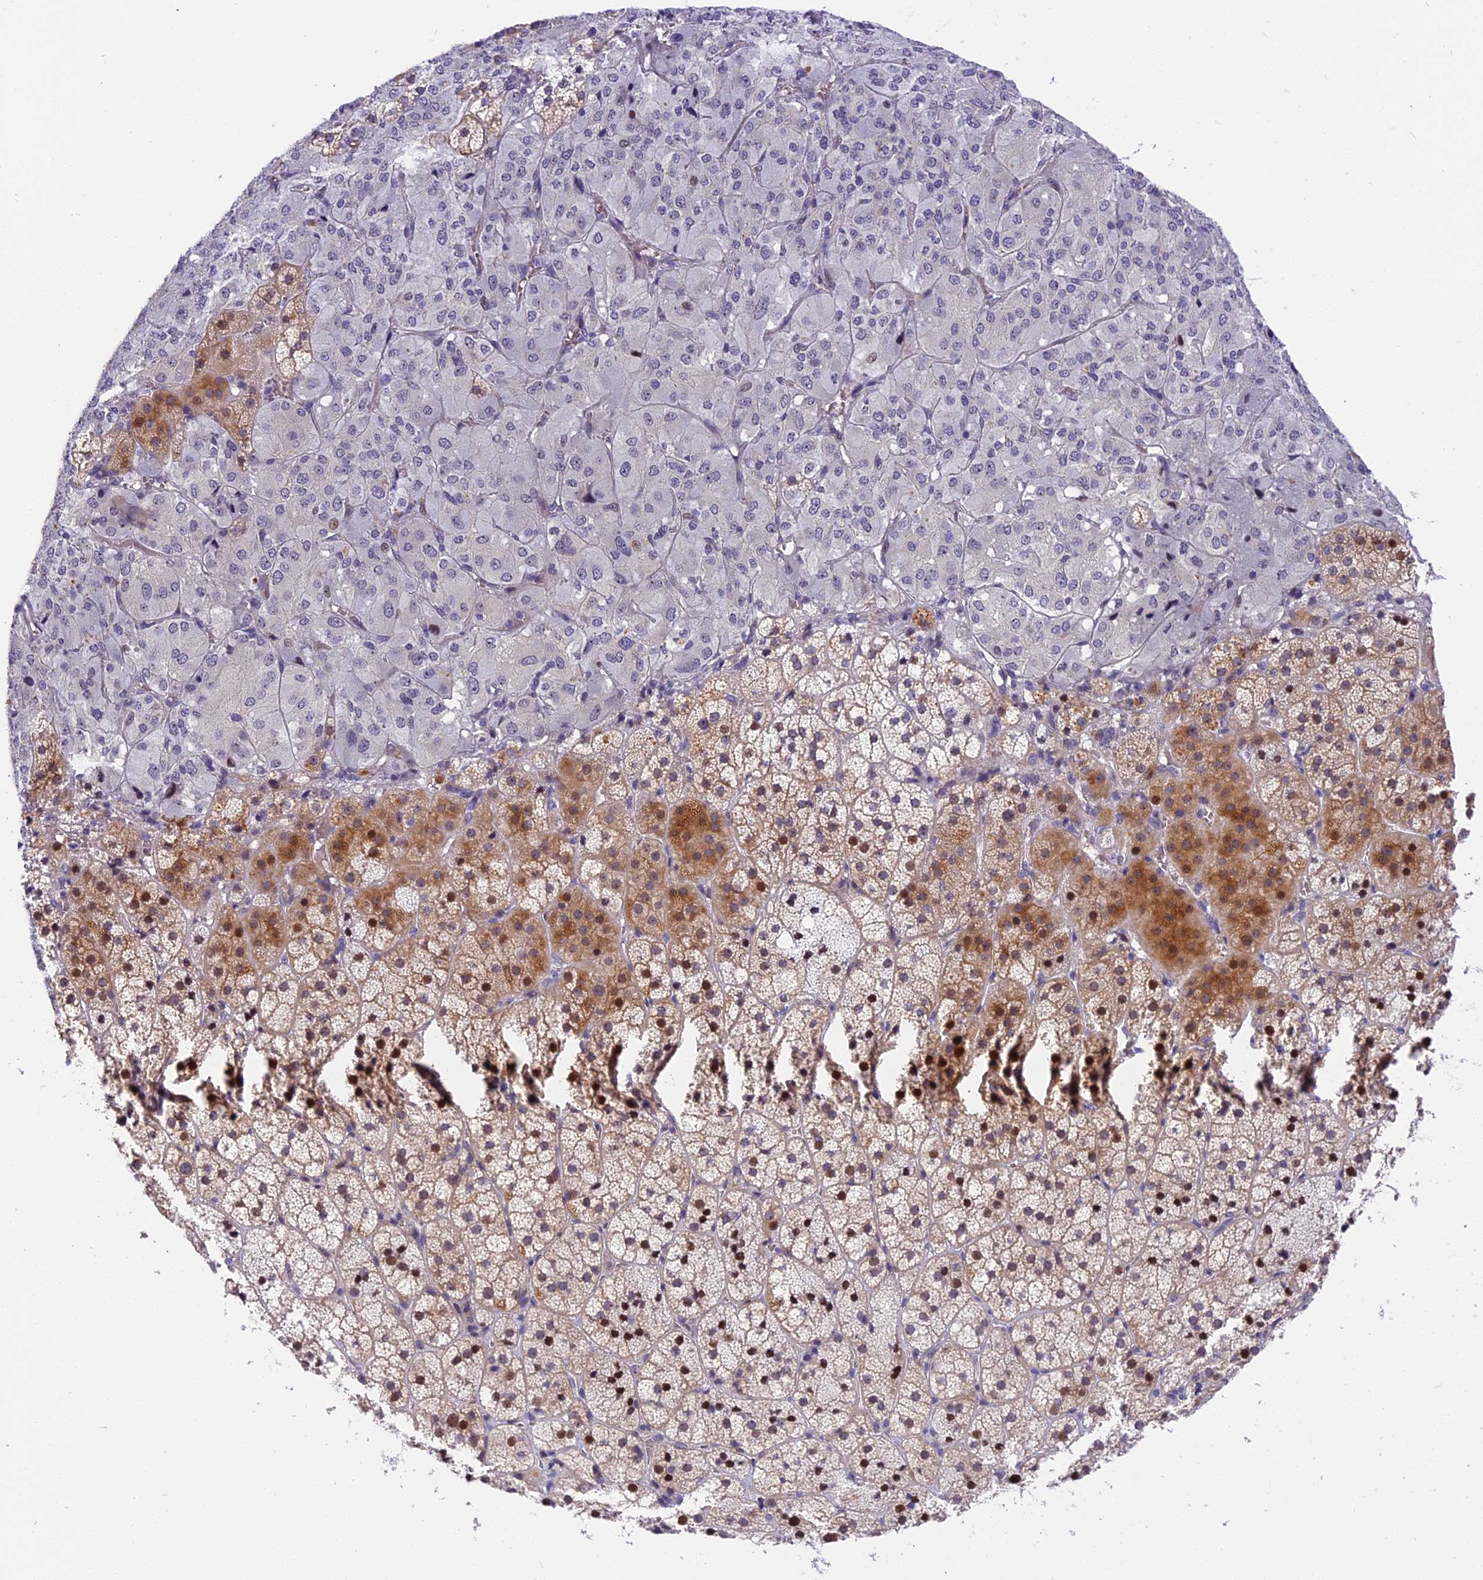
{"staining": {"intensity": "strong", "quantity": "<25%", "location": "cytoplasmic/membranous,nuclear"}, "tissue": "adrenal gland", "cell_type": "Glandular cells", "image_type": "normal", "snomed": [{"axis": "morphology", "description": "Normal tissue, NOS"}, {"axis": "topography", "description": "Adrenal gland"}], "caption": "Protein expression by IHC reveals strong cytoplasmic/membranous,nuclear positivity in about <25% of glandular cells in normal adrenal gland.", "gene": "MIDN", "patient": {"sex": "female", "age": 44}}